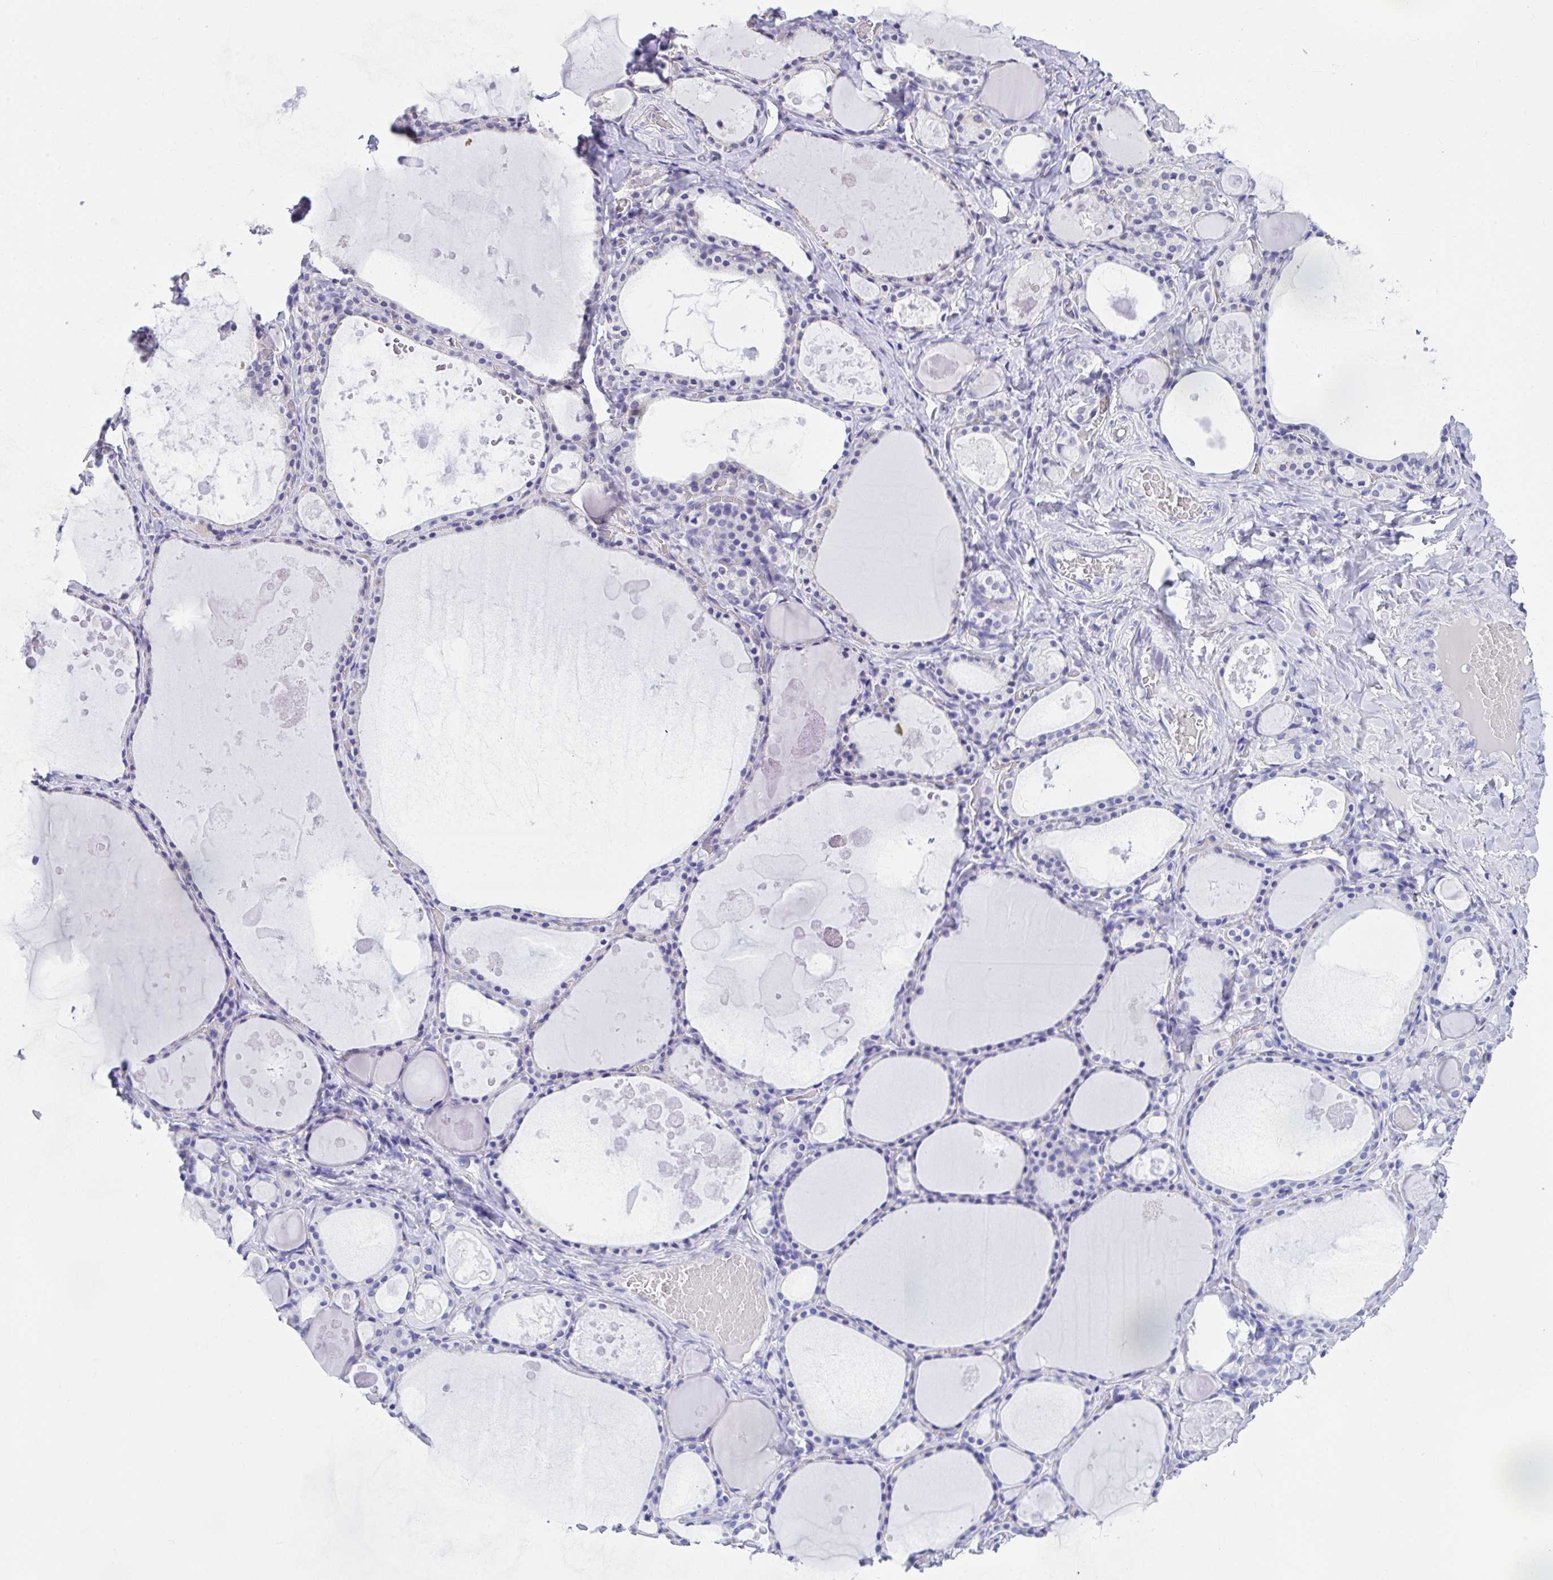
{"staining": {"intensity": "weak", "quantity": "25%-75%", "location": "cytoplasmic/membranous"}, "tissue": "thyroid gland", "cell_type": "Glandular cells", "image_type": "normal", "snomed": [{"axis": "morphology", "description": "Normal tissue, NOS"}, {"axis": "topography", "description": "Thyroid gland"}], "caption": "The micrograph shows a brown stain indicating the presence of a protein in the cytoplasmic/membranous of glandular cells in thyroid gland.", "gene": "PPP1CA", "patient": {"sex": "male", "age": 56}}